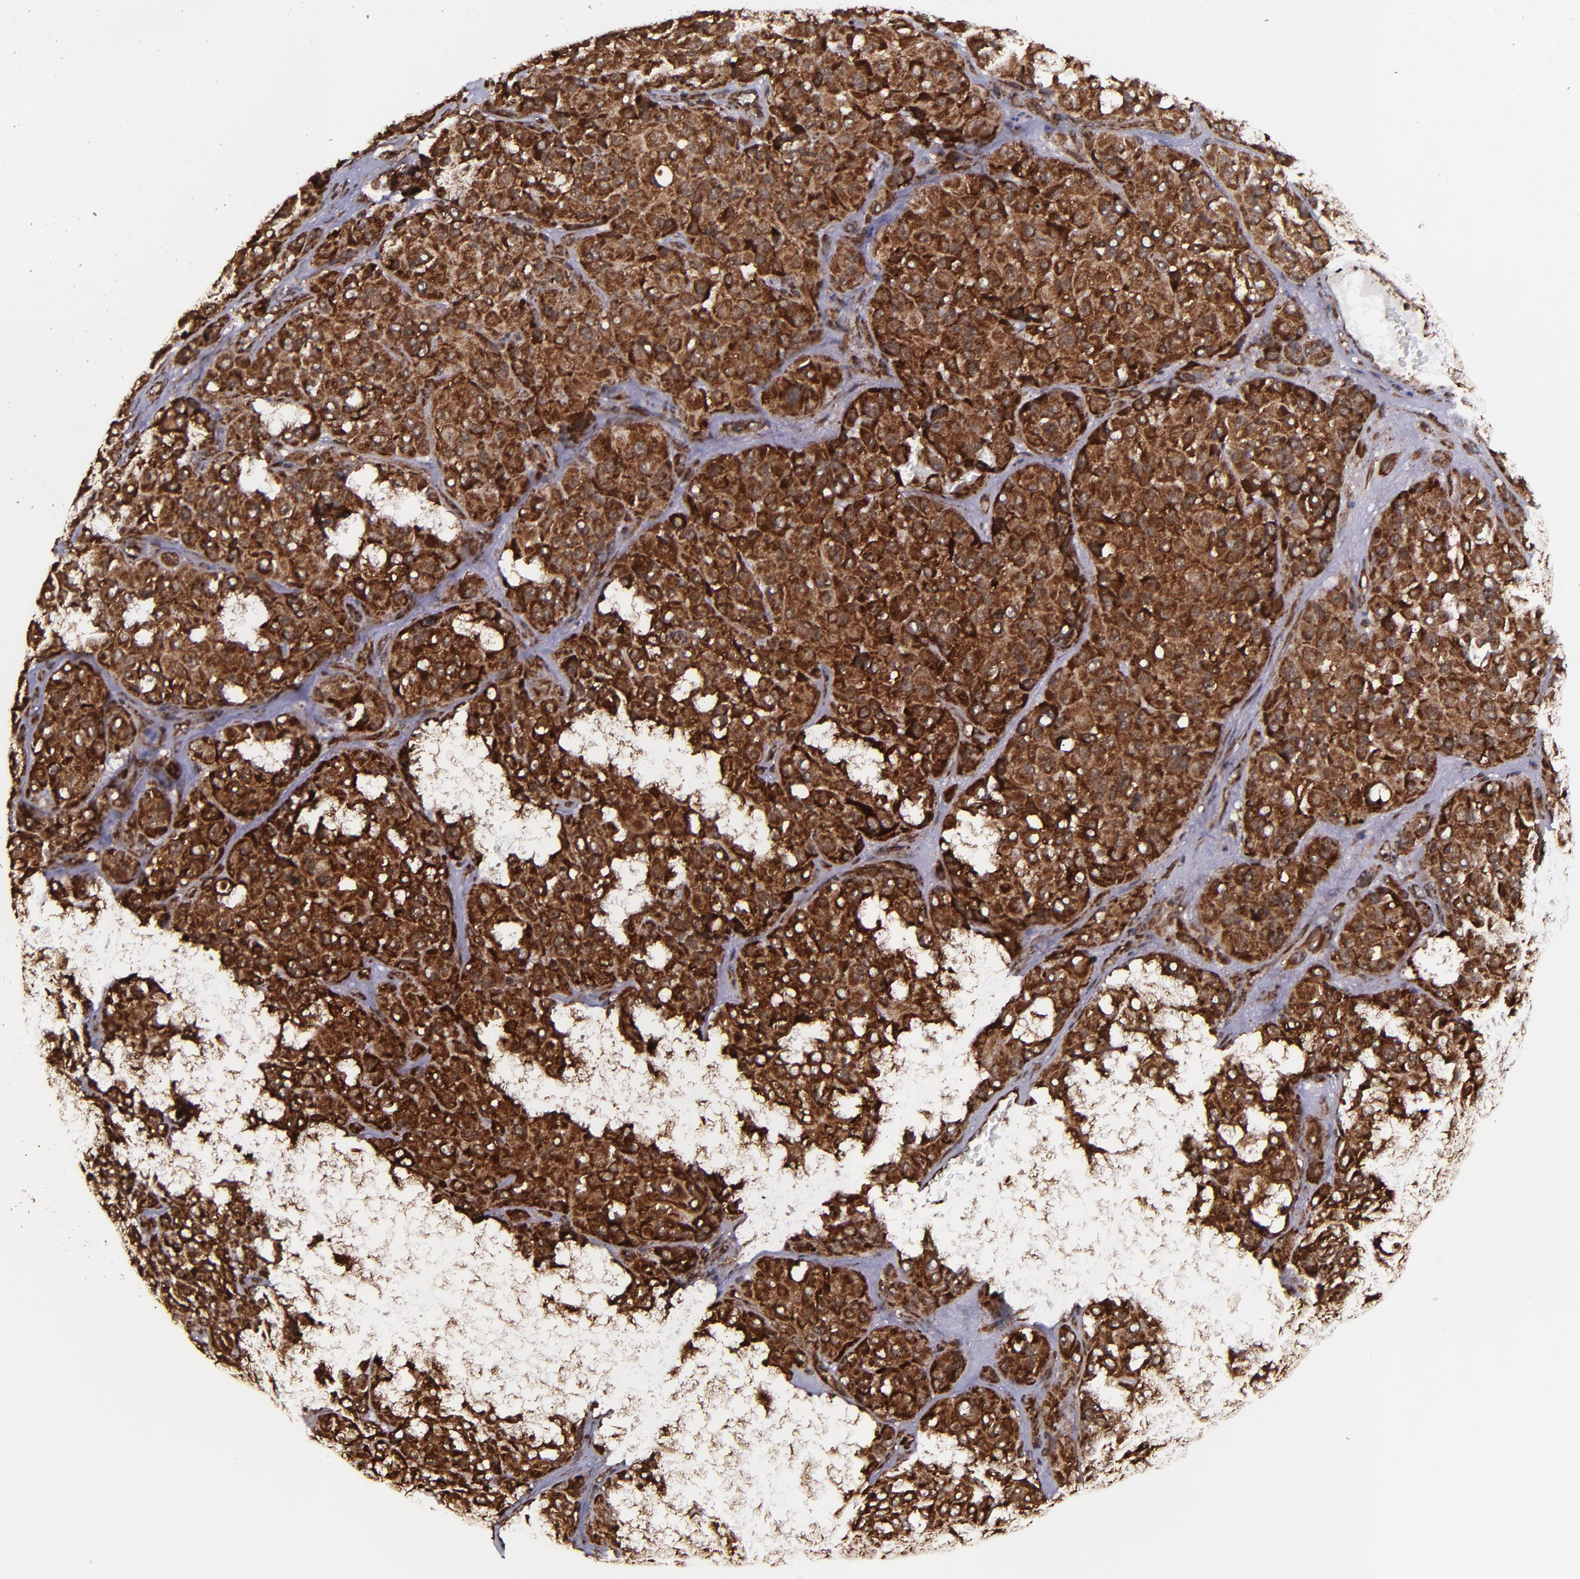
{"staining": {"intensity": "strong", "quantity": ">75%", "location": "cytoplasmic/membranous,nuclear"}, "tissue": "melanoma", "cell_type": "Tumor cells", "image_type": "cancer", "snomed": [{"axis": "morphology", "description": "Malignant melanoma, NOS"}, {"axis": "topography", "description": "Skin"}], "caption": "This is a photomicrograph of immunohistochemistry (IHC) staining of melanoma, which shows strong expression in the cytoplasmic/membranous and nuclear of tumor cells.", "gene": "EIF4ENIF1", "patient": {"sex": "female", "age": 21}}